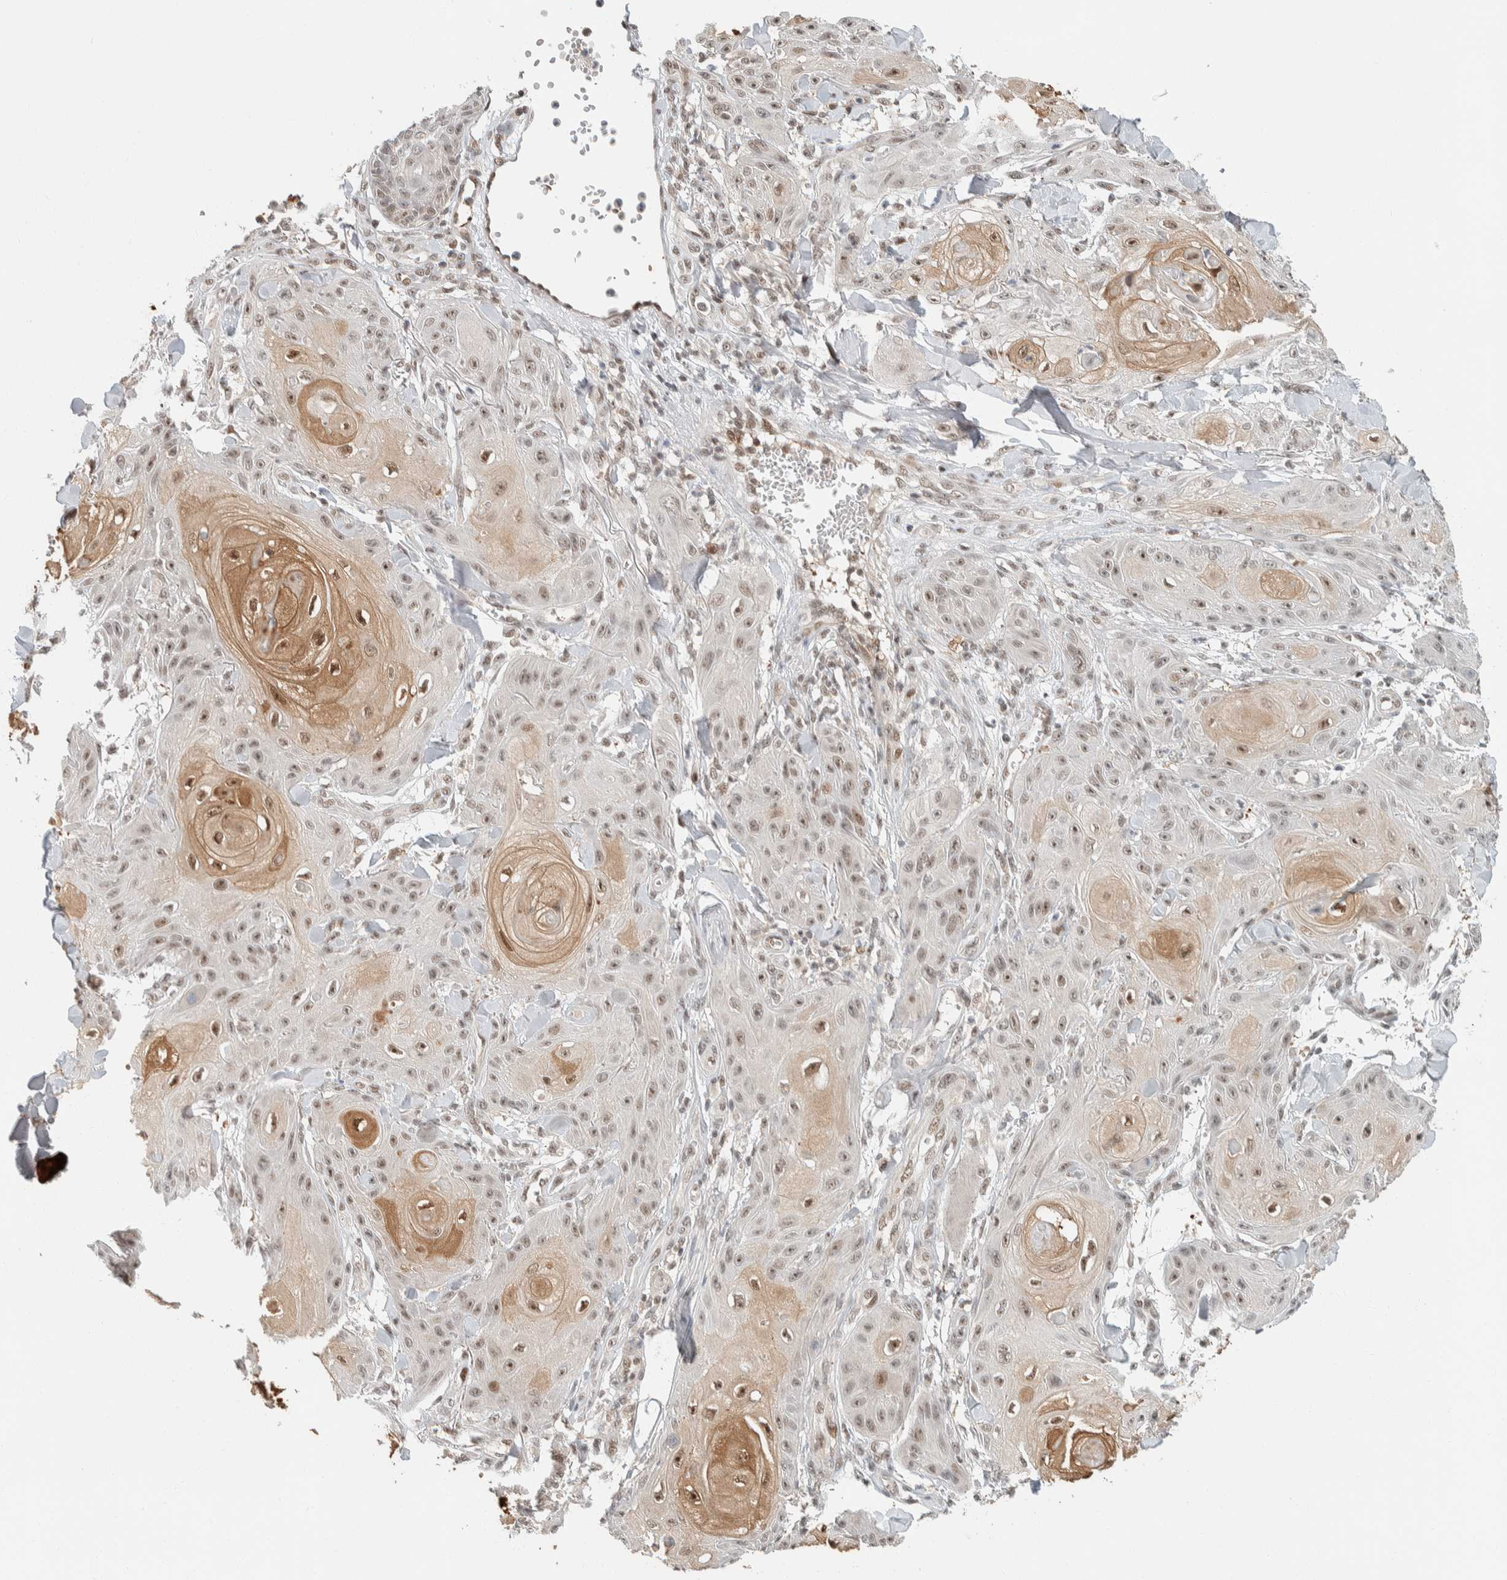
{"staining": {"intensity": "moderate", "quantity": ">75%", "location": "nuclear"}, "tissue": "skin cancer", "cell_type": "Tumor cells", "image_type": "cancer", "snomed": [{"axis": "morphology", "description": "Squamous cell carcinoma, NOS"}, {"axis": "topography", "description": "Skin"}], "caption": "Protein staining of squamous cell carcinoma (skin) tissue reveals moderate nuclear positivity in approximately >75% of tumor cells.", "gene": "ZBTB2", "patient": {"sex": "male", "age": 74}}